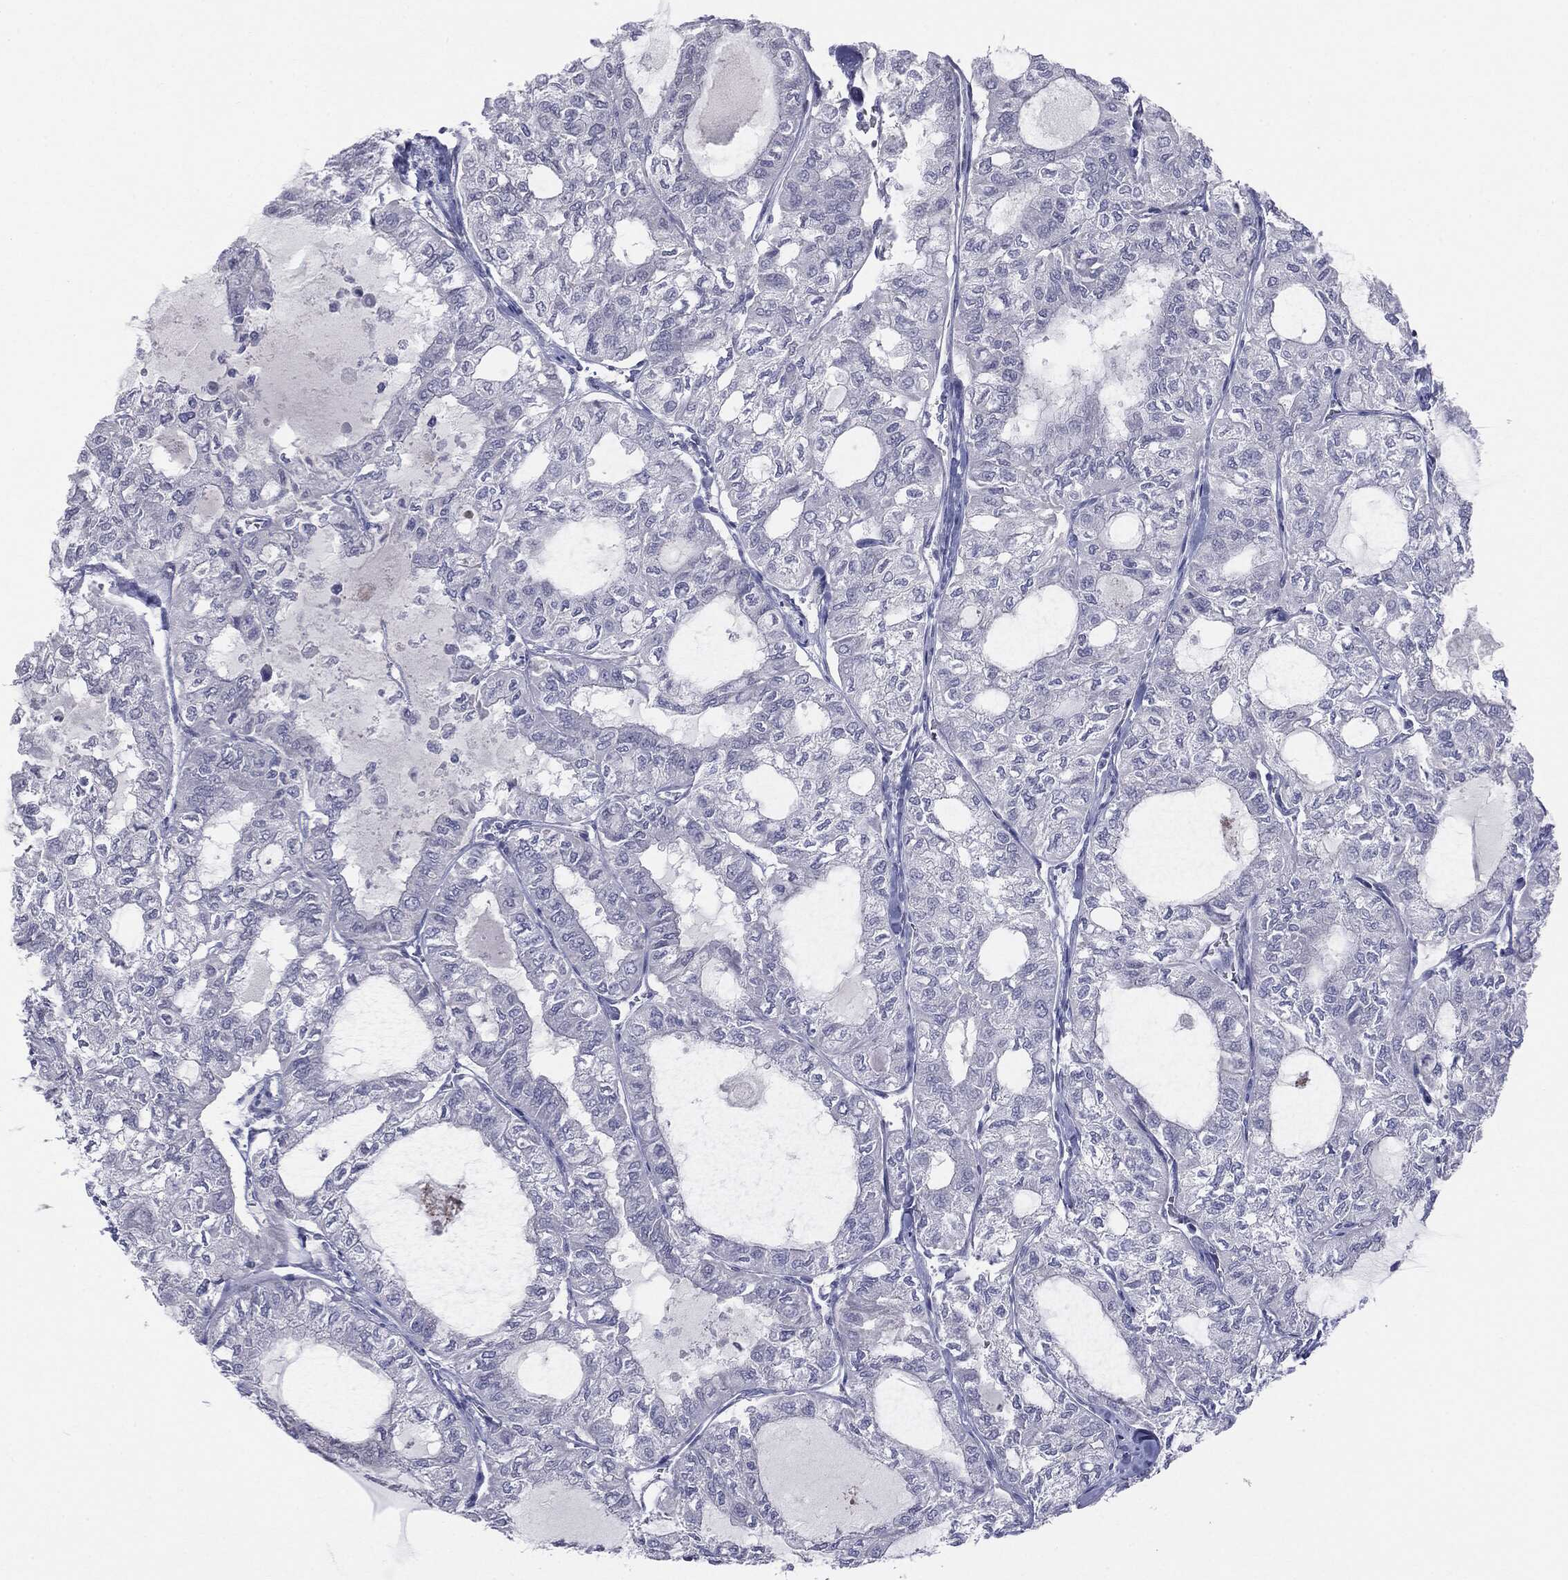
{"staining": {"intensity": "negative", "quantity": "none", "location": "none"}, "tissue": "thyroid cancer", "cell_type": "Tumor cells", "image_type": "cancer", "snomed": [{"axis": "morphology", "description": "Follicular adenoma carcinoma, NOS"}, {"axis": "topography", "description": "Thyroid gland"}], "caption": "DAB immunohistochemical staining of human thyroid cancer (follicular adenoma carcinoma) shows no significant positivity in tumor cells. The staining was performed using DAB to visualize the protein expression in brown, while the nuclei were stained in blue with hematoxylin (Magnification: 20x).", "gene": "SLC5A5", "patient": {"sex": "male", "age": 75}}